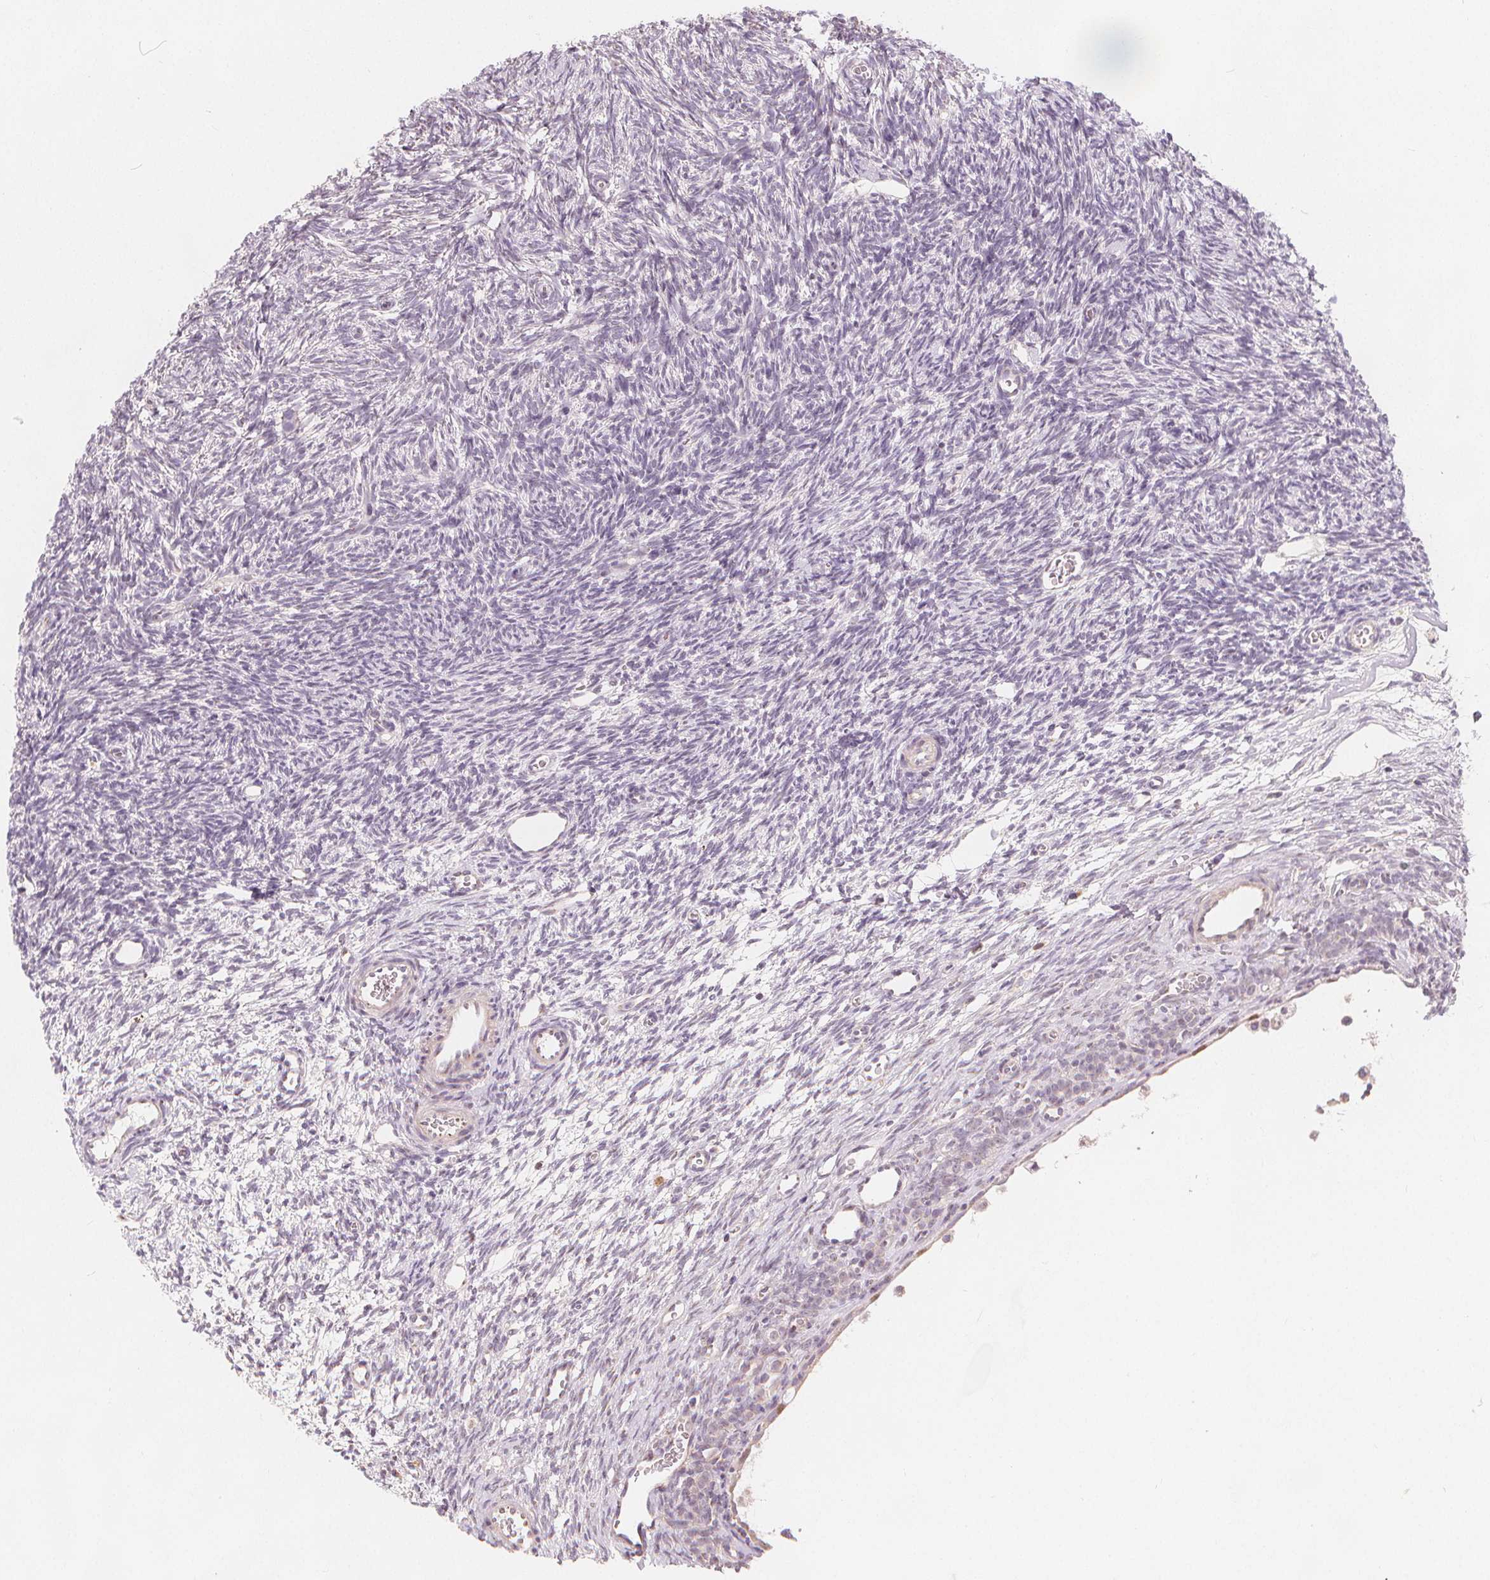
{"staining": {"intensity": "negative", "quantity": "none", "location": "none"}, "tissue": "ovary", "cell_type": "Follicle cells", "image_type": "normal", "snomed": [{"axis": "morphology", "description": "Normal tissue, NOS"}, {"axis": "topography", "description": "Ovary"}], "caption": "The image demonstrates no significant positivity in follicle cells of ovary.", "gene": "TIPIN", "patient": {"sex": "female", "age": 34}}